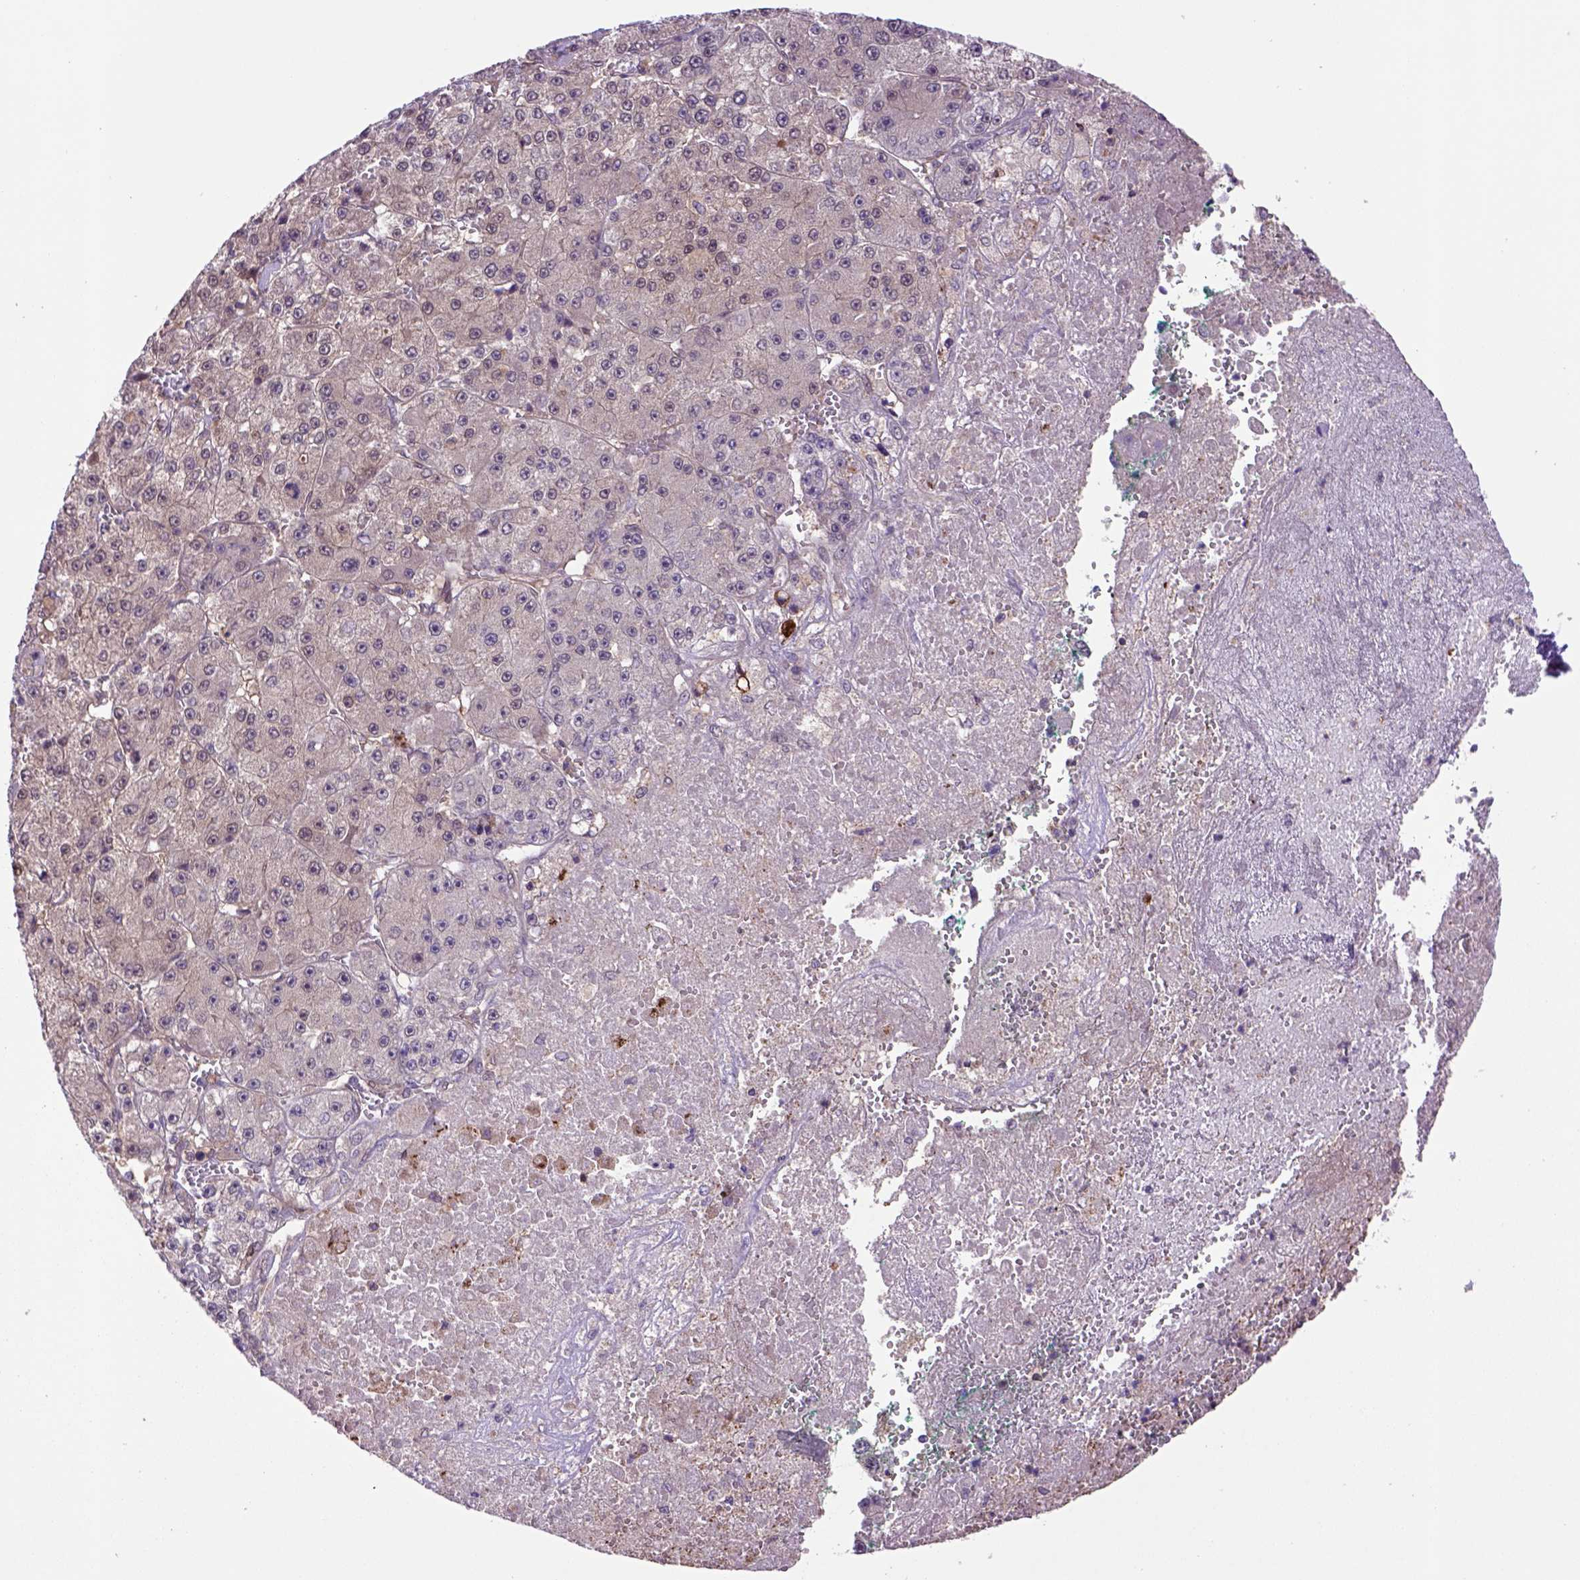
{"staining": {"intensity": "negative", "quantity": "none", "location": "none"}, "tissue": "liver cancer", "cell_type": "Tumor cells", "image_type": "cancer", "snomed": [{"axis": "morphology", "description": "Carcinoma, Hepatocellular, NOS"}, {"axis": "topography", "description": "Liver"}], "caption": "Tumor cells are negative for brown protein staining in liver cancer. (DAB immunohistochemistry with hematoxylin counter stain).", "gene": "HSPBP1", "patient": {"sex": "female", "age": 73}}